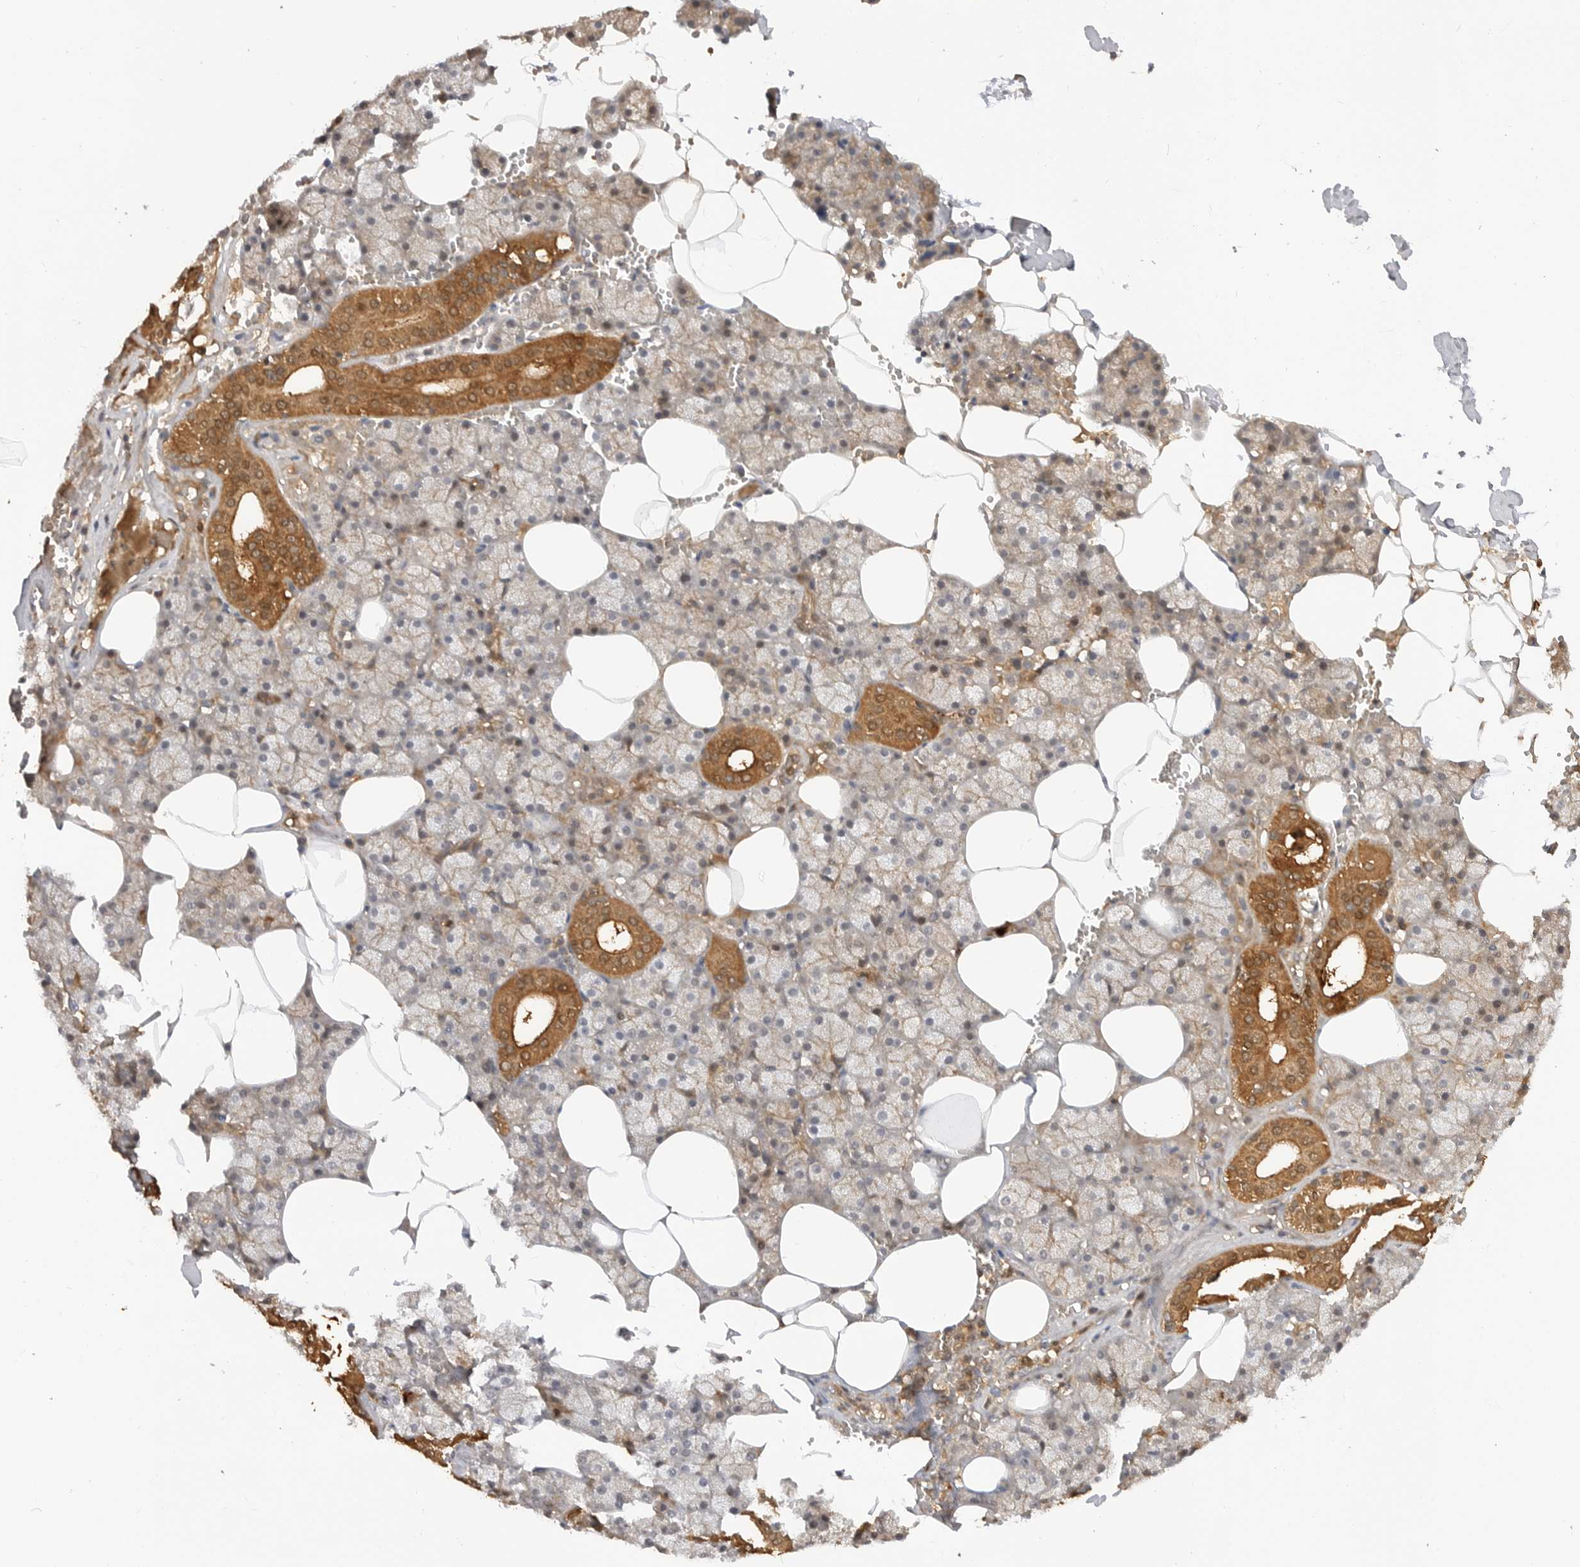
{"staining": {"intensity": "moderate", "quantity": "25%-75%", "location": "cytoplasmic/membranous"}, "tissue": "salivary gland", "cell_type": "Glandular cells", "image_type": "normal", "snomed": [{"axis": "morphology", "description": "Normal tissue, NOS"}, {"axis": "topography", "description": "Salivary gland"}], "caption": "Protein expression analysis of benign salivary gland exhibits moderate cytoplasmic/membranous staining in approximately 25%-75% of glandular cells.", "gene": "CLDN12", "patient": {"sex": "male", "age": 62}}